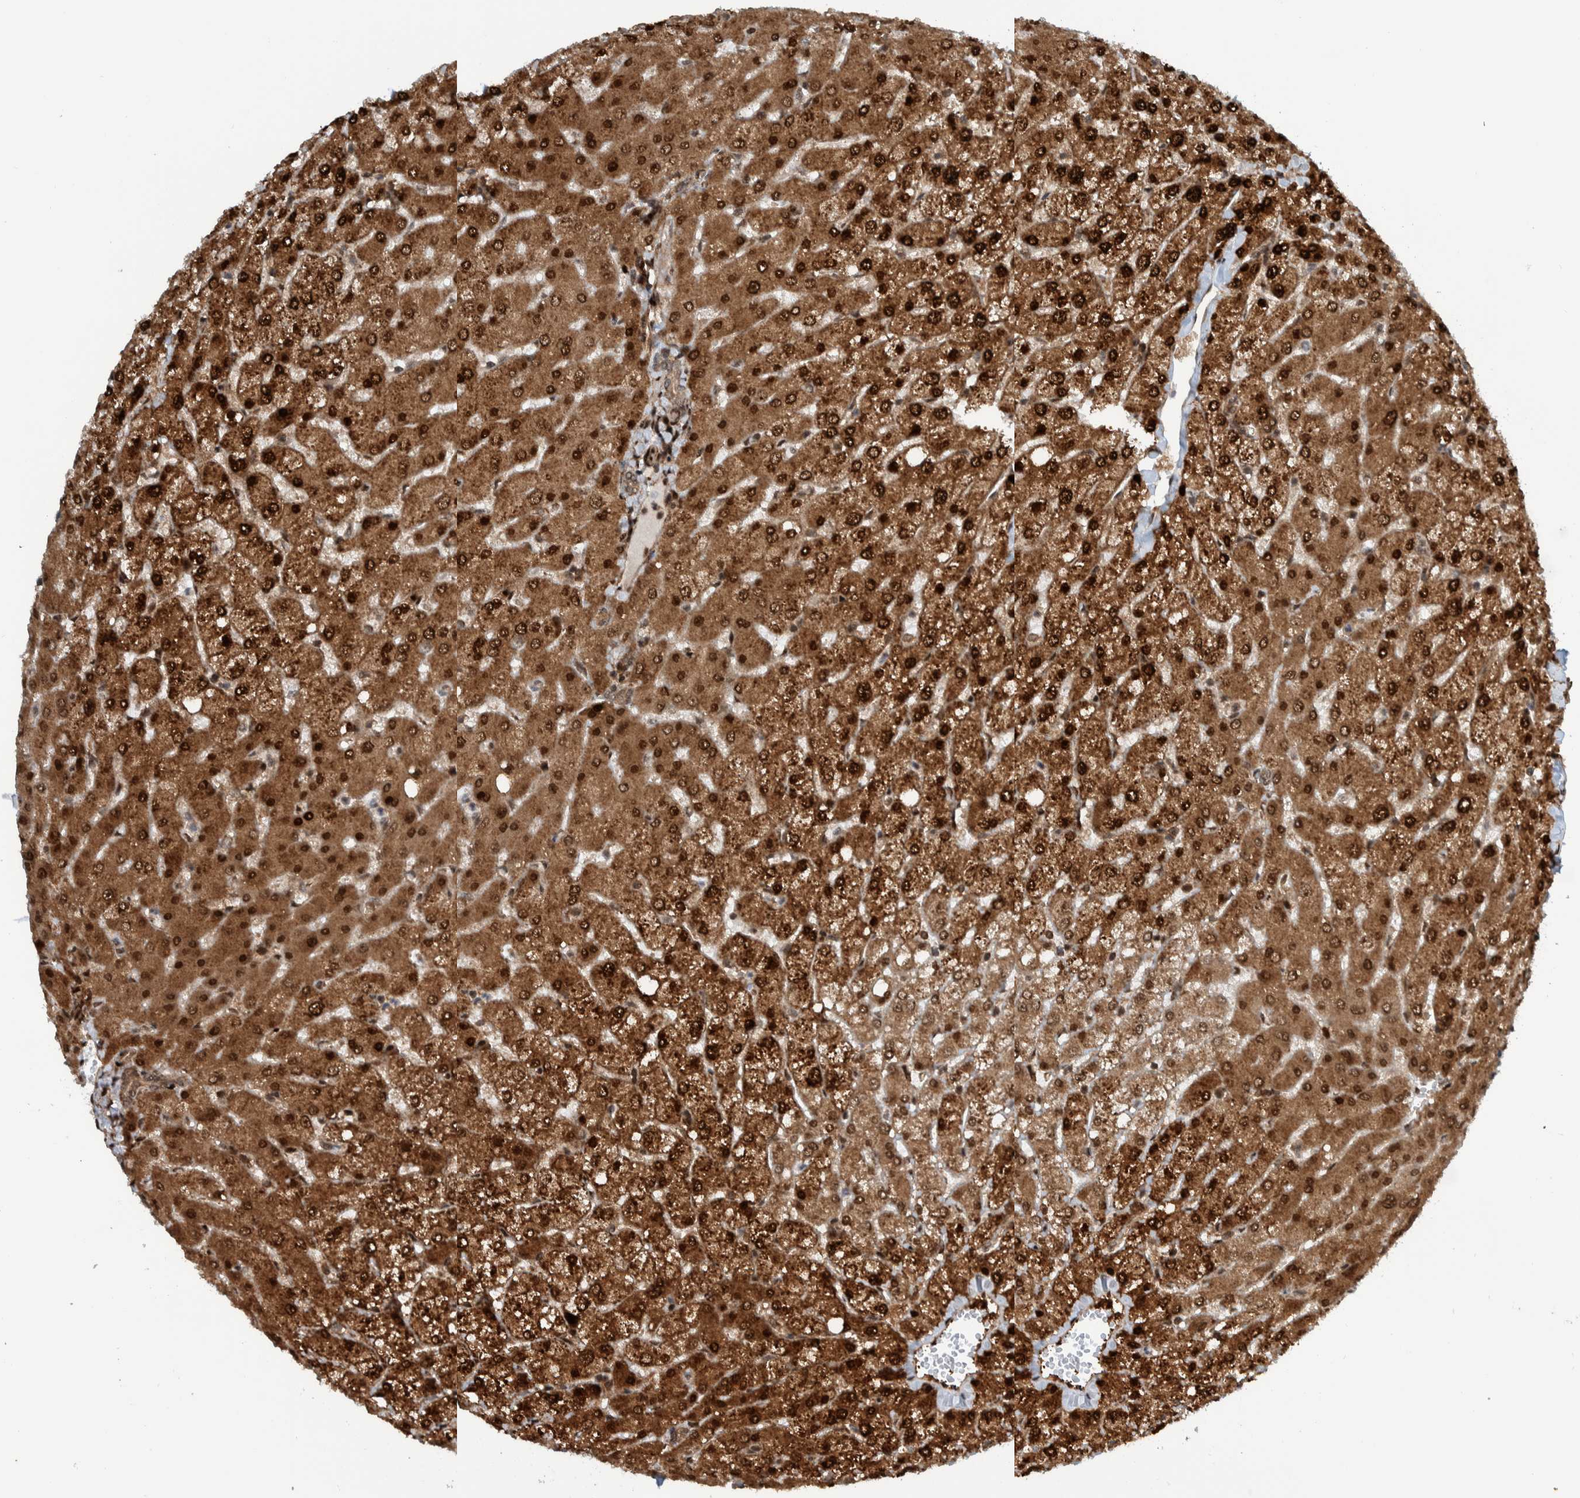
{"staining": {"intensity": "moderate", "quantity": "25%-75%", "location": "cytoplasmic/membranous"}, "tissue": "liver", "cell_type": "Cholangiocytes", "image_type": "normal", "snomed": [{"axis": "morphology", "description": "Normal tissue, NOS"}, {"axis": "topography", "description": "Liver"}], "caption": "A high-resolution image shows immunohistochemistry (IHC) staining of benign liver, which displays moderate cytoplasmic/membranous positivity in approximately 25%-75% of cholangiocytes. (Brightfield microscopy of DAB IHC at high magnification).", "gene": "ZNF366", "patient": {"sex": "female", "age": 54}}